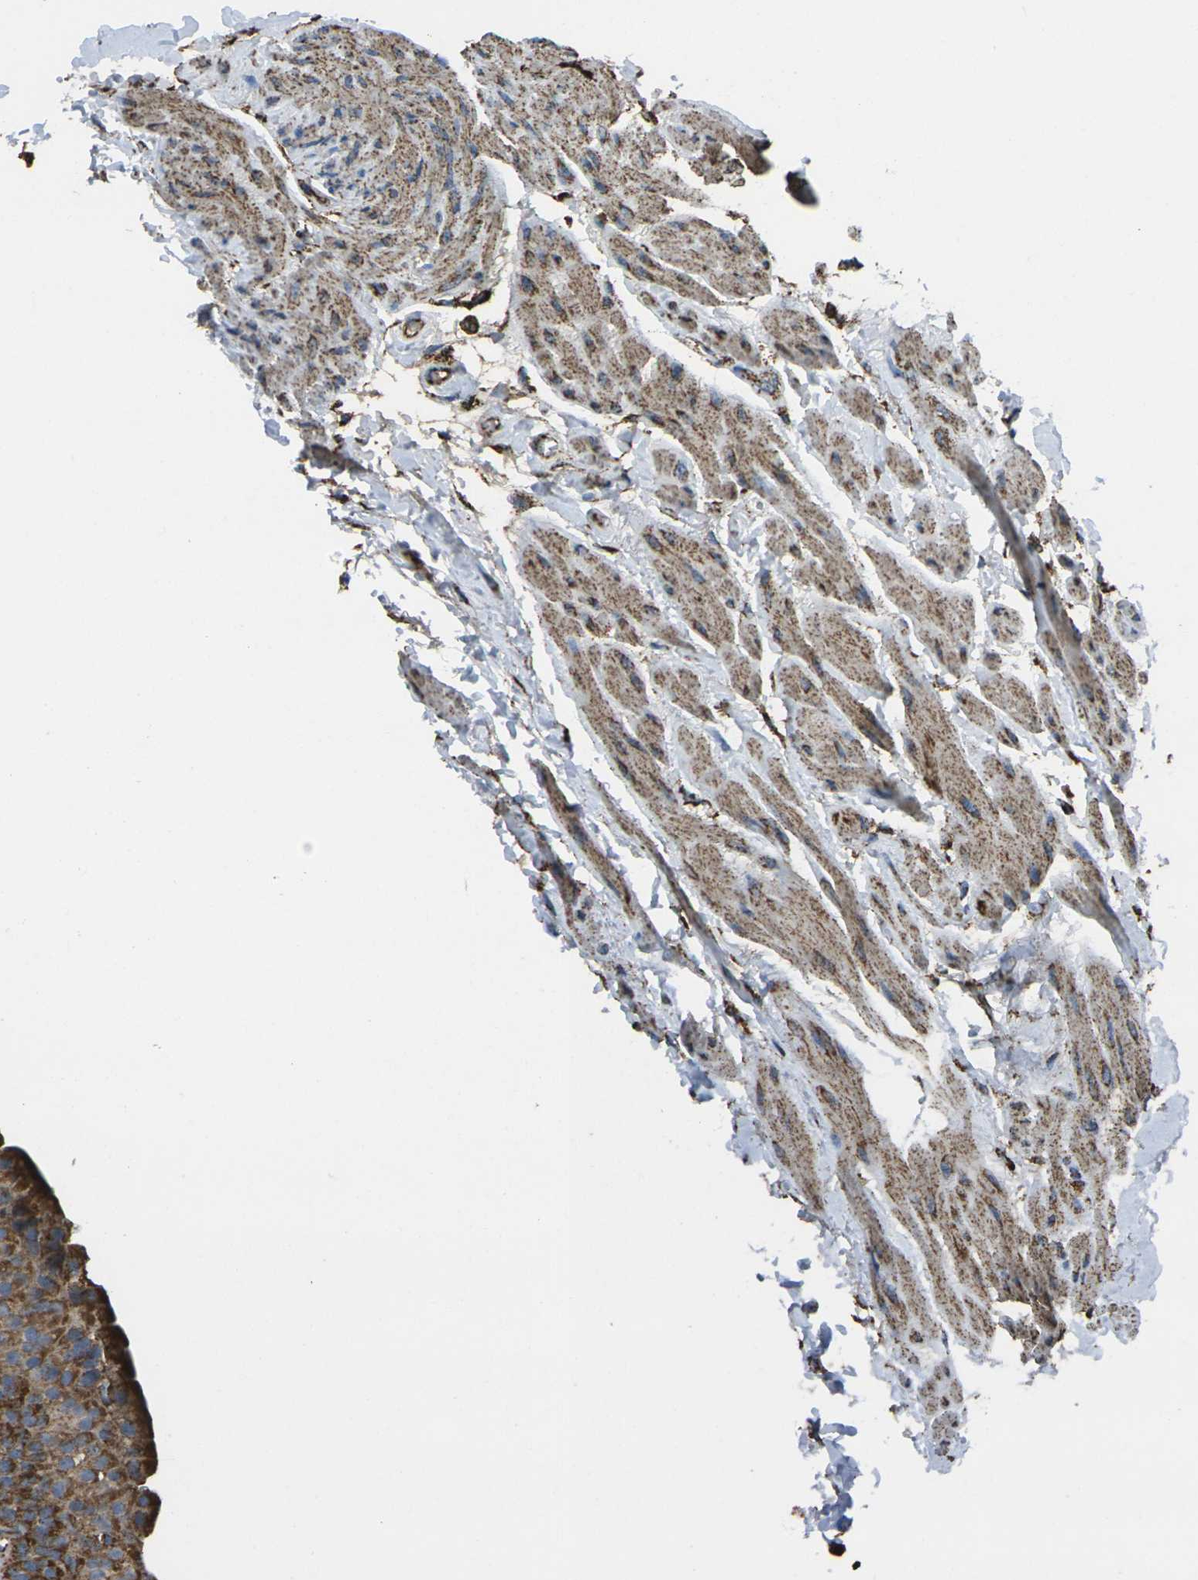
{"staining": {"intensity": "strong", "quantity": ">75%", "location": "cytoplasmic/membranous"}, "tissue": "urinary bladder", "cell_type": "Urothelial cells", "image_type": "normal", "snomed": [{"axis": "morphology", "description": "Normal tissue, NOS"}, {"axis": "topography", "description": "Urinary bladder"}], "caption": "Immunohistochemical staining of benign human urinary bladder displays strong cytoplasmic/membranous protein positivity in about >75% of urothelial cells.", "gene": "KLHL5", "patient": {"sex": "female", "age": 79}}